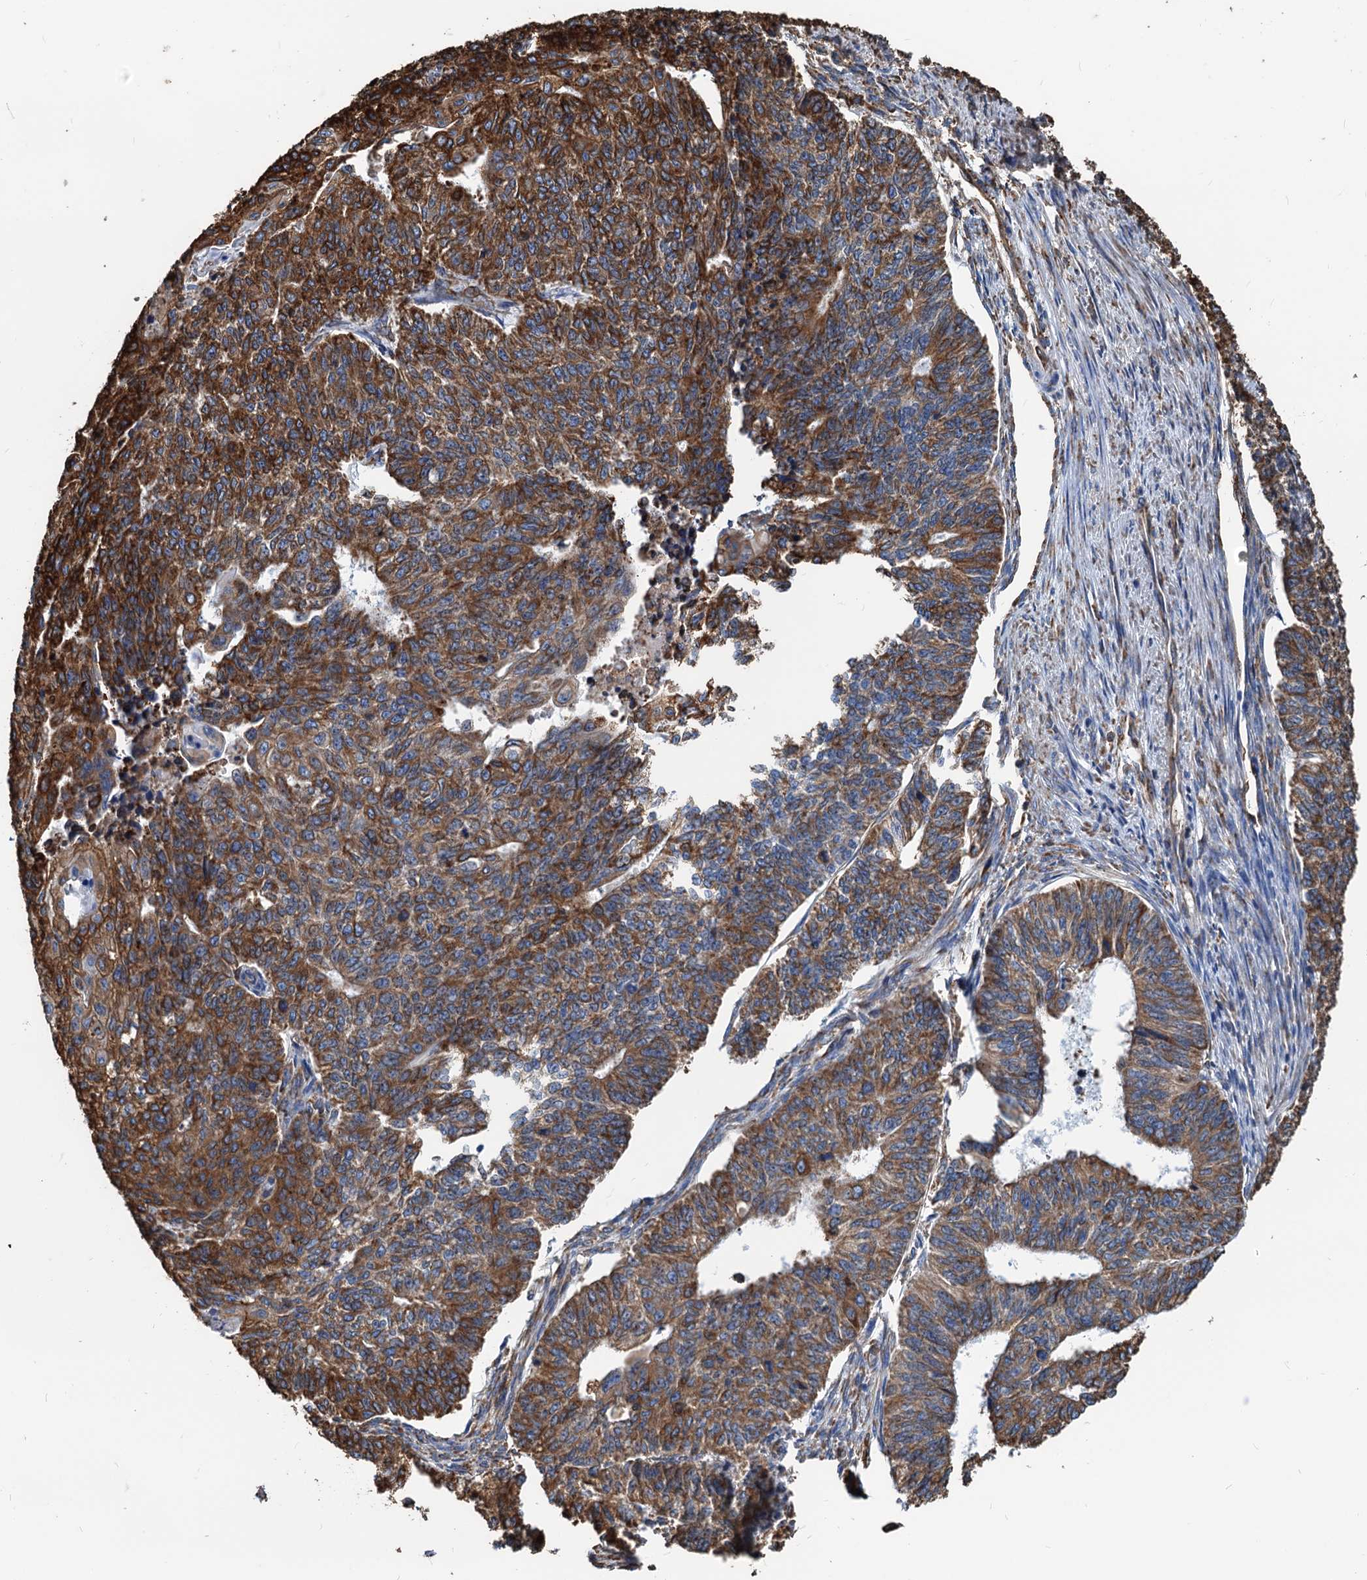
{"staining": {"intensity": "strong", "quantity": ">75%", "location": "cytoplasmic/membranous"}, "tissue": "endometrial cancer", "cell_type": "Tumor cells", "image_type": "cancer", "snomed": [{"axis": "morphology", "description": "Adenocarcinoma, NOS"}, {"axis": "topography", "description": "Endometrium"}], "caption": "A brown stain shows strong cytoplasmic/membranous positivity of a protein in human endometrial cancer tumor cells. Using DAB (brown) and hematoxylin (blue) stains, captured at high magnification using brightfield microscopy.", "gene": "HSPA5", "patient": {"sex": "female", "age": 32}}